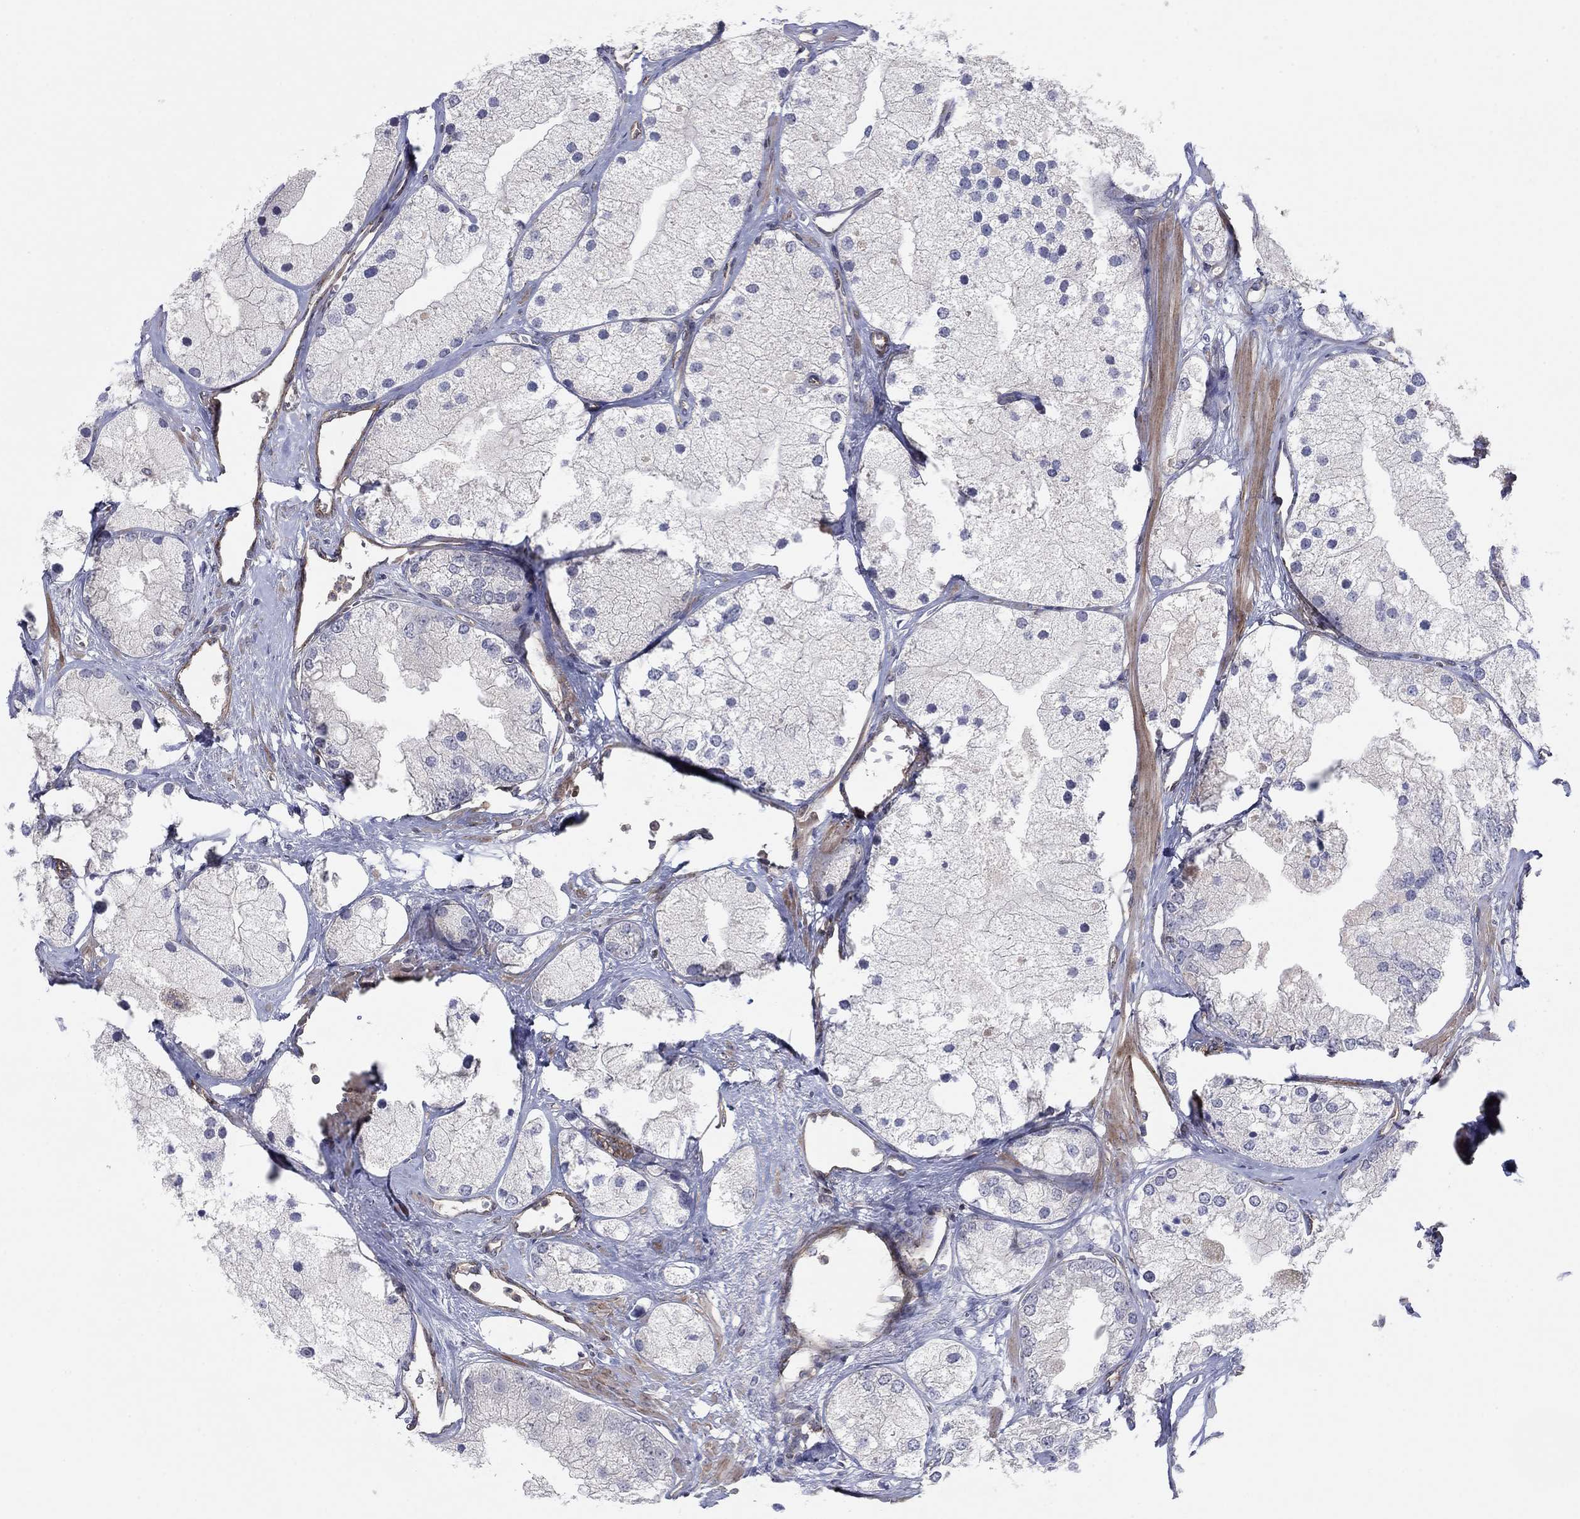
{"staining": {"intensity": "negative", "quantity": "none", "location": "none"}, "tissue": "prostate cancer", "cell_type": "Tumor cells", "image_type": "cancer", "snomed": [{"axis": "morphology", "description": "Adenocarcinoma, NOS"}, {"axis": "topography", "description": "Prostate and seminal vesicle, NOS"}, {"axis": "topography", "description": "Prostate"}], "caption": "Immunohistochemistry (IHC) of human adenocarcinoma (prostate) displays no positivity in tumor cells.", "gene": "PSD4", "patient": {"sex": "male", "age": 79}}